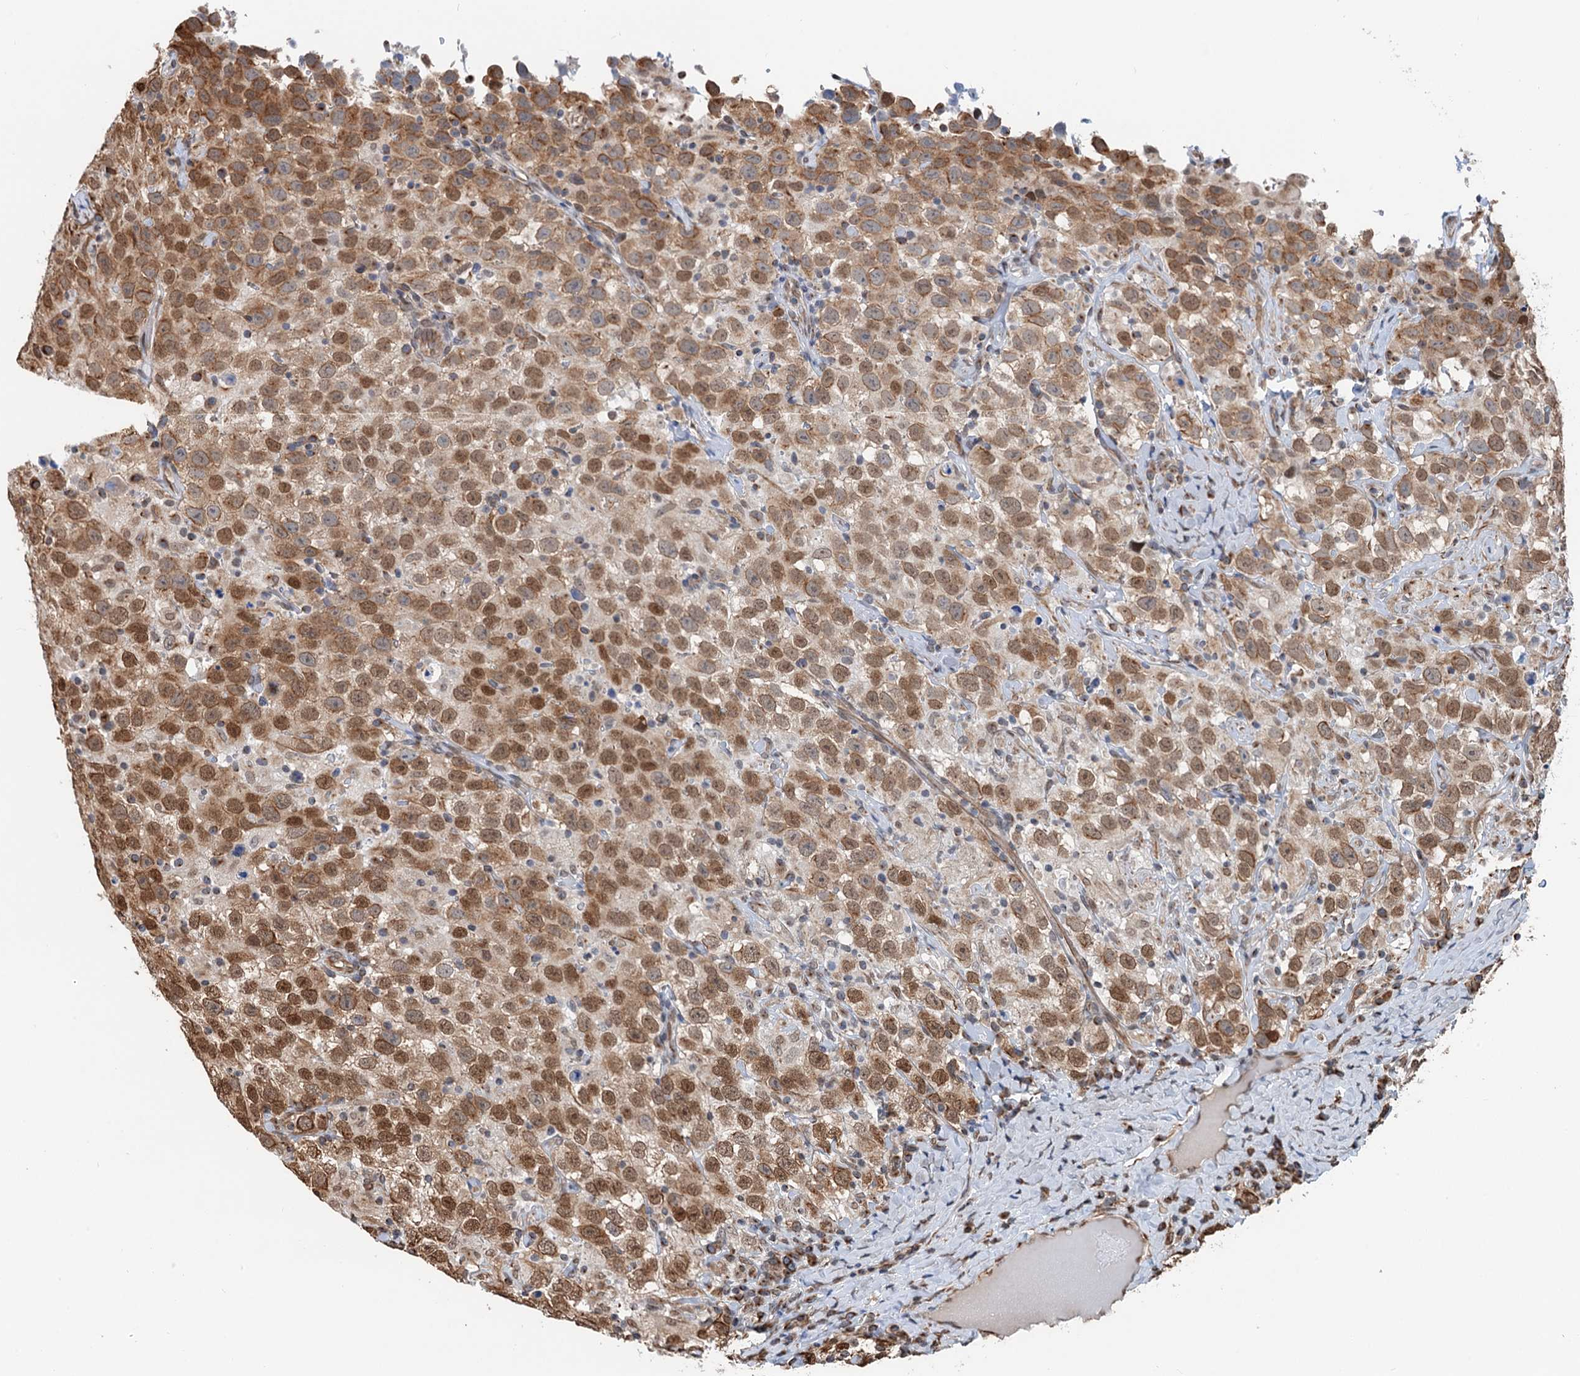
{"staining": {"intensity": "moderate", "quantity": ">75%", "location": "cytoplasmic/membranous,nuclear"}, "tissue": "testis cancer", "cell_type": "Tumor cells", "image_type": "cancer", "snomed": [{"axis": "morphology", "description": "Seminoma, NOS"}, {"axis": "topography", "description": "Testis"}], "caption": "The image exhibits staining of seminoma (testis), revealing moderate cytoplasmic/membranous and nuclear protein positivity (brown color) within tumor cells. (Brightfield microscopy of DAB IHC at high magnification).", "gene": "CFDP1", "patient": {"sex": "male", "age": 41}}